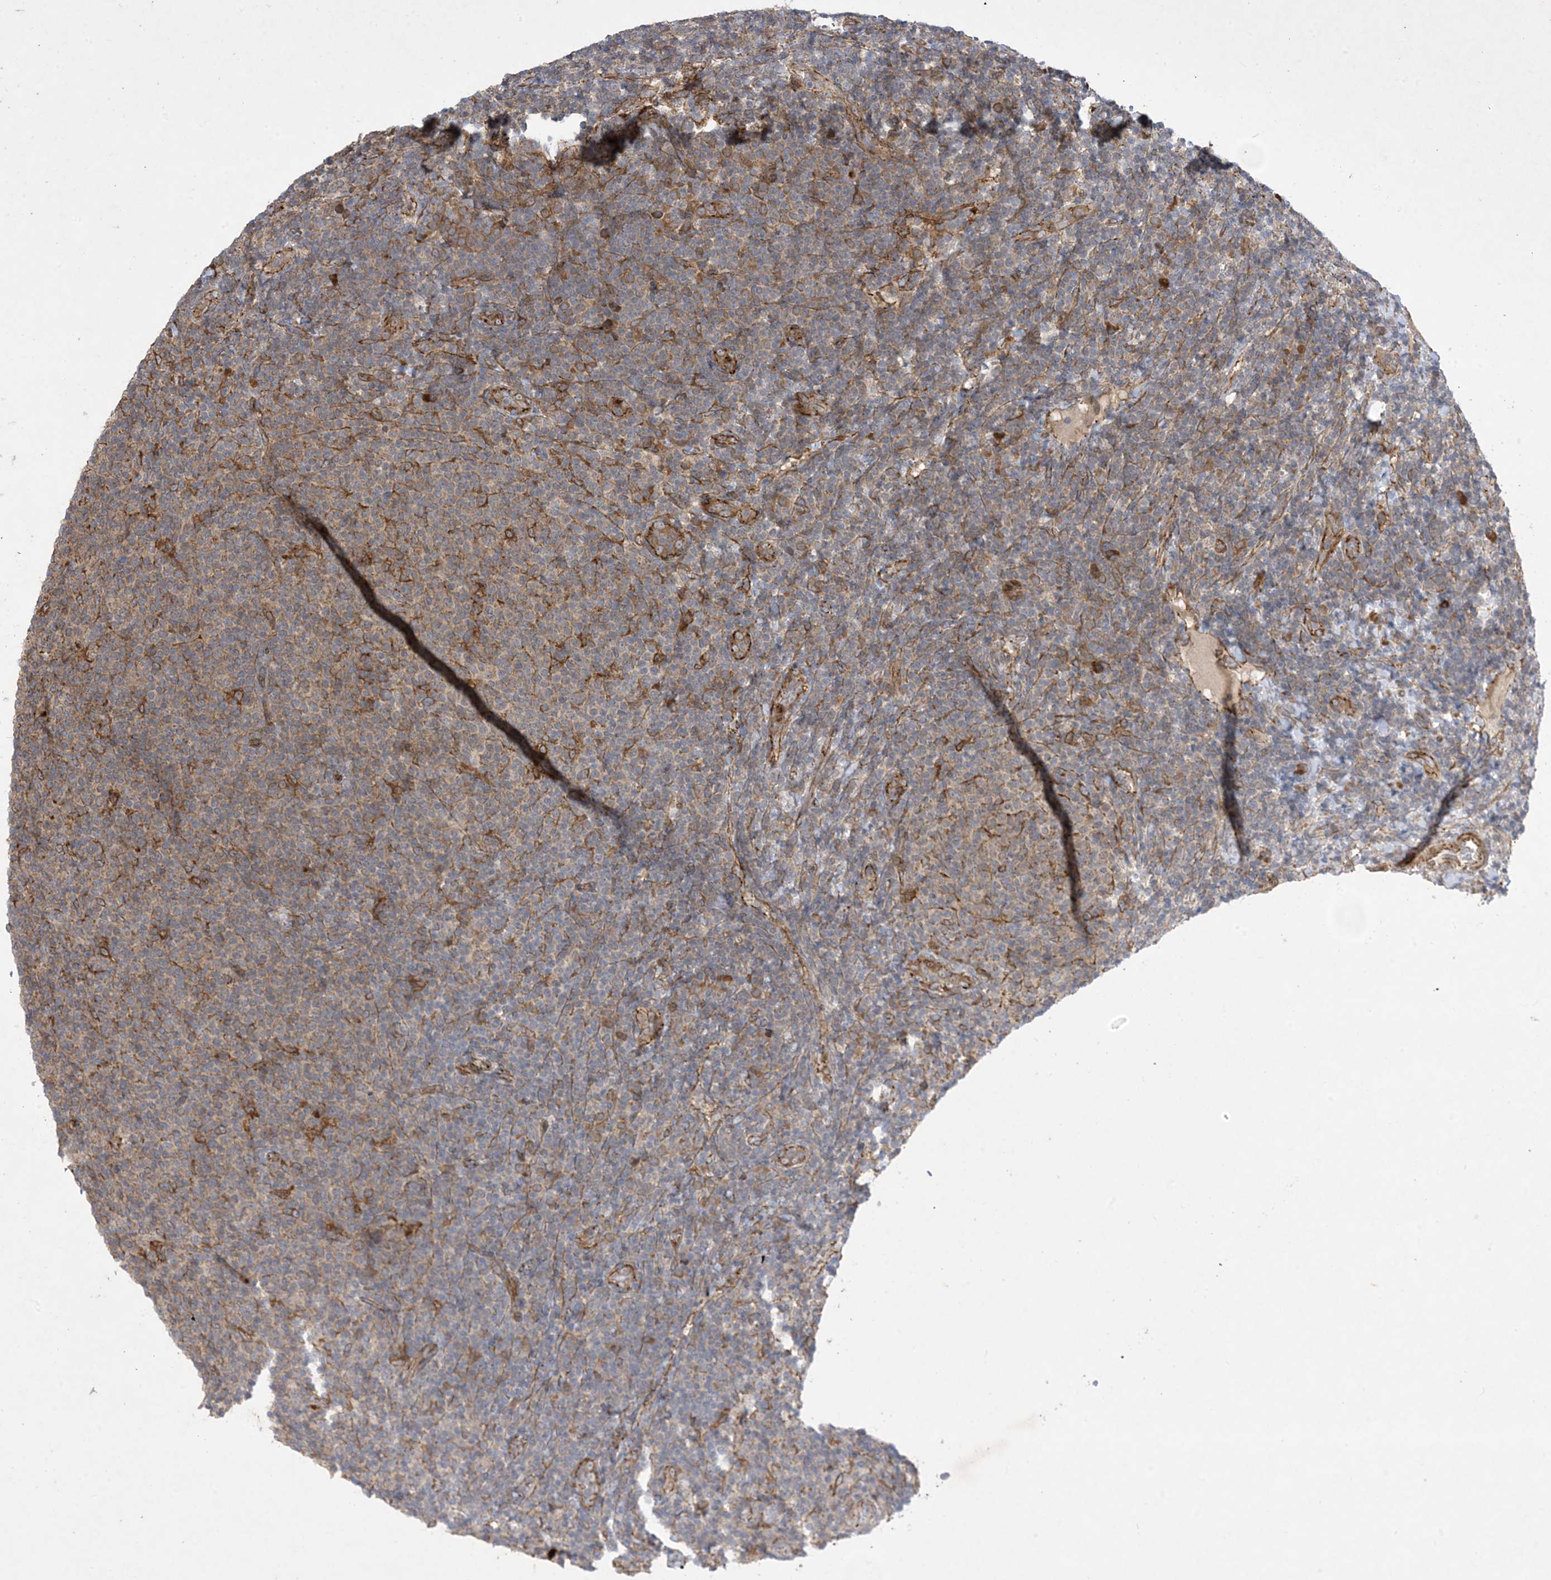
{"staining": {"intensity": "weak", "quantity": "25%-75%", "location": "cytoplasmic/membranous"}, "tissue": "lymphoma", "cell_type": "Tumor cells", "image_type": "cancer", "snomed": [{"axis": "morphology", "description": "Malignant lymphoma, non-Hodgkin's type, Low grade"}, {"axis": "topography", "description": "Lymph node"}], "caption": "Malignant lymphoma, non-Hodgkin's type (low-grade) was stained to show a protein in brown. There is low levels of weak cytoplasmic/membranous positivity in about 25%-75% of tumor cells.", "gene": "OTOP1", "patient": {"sex": "male", "age": 66}}